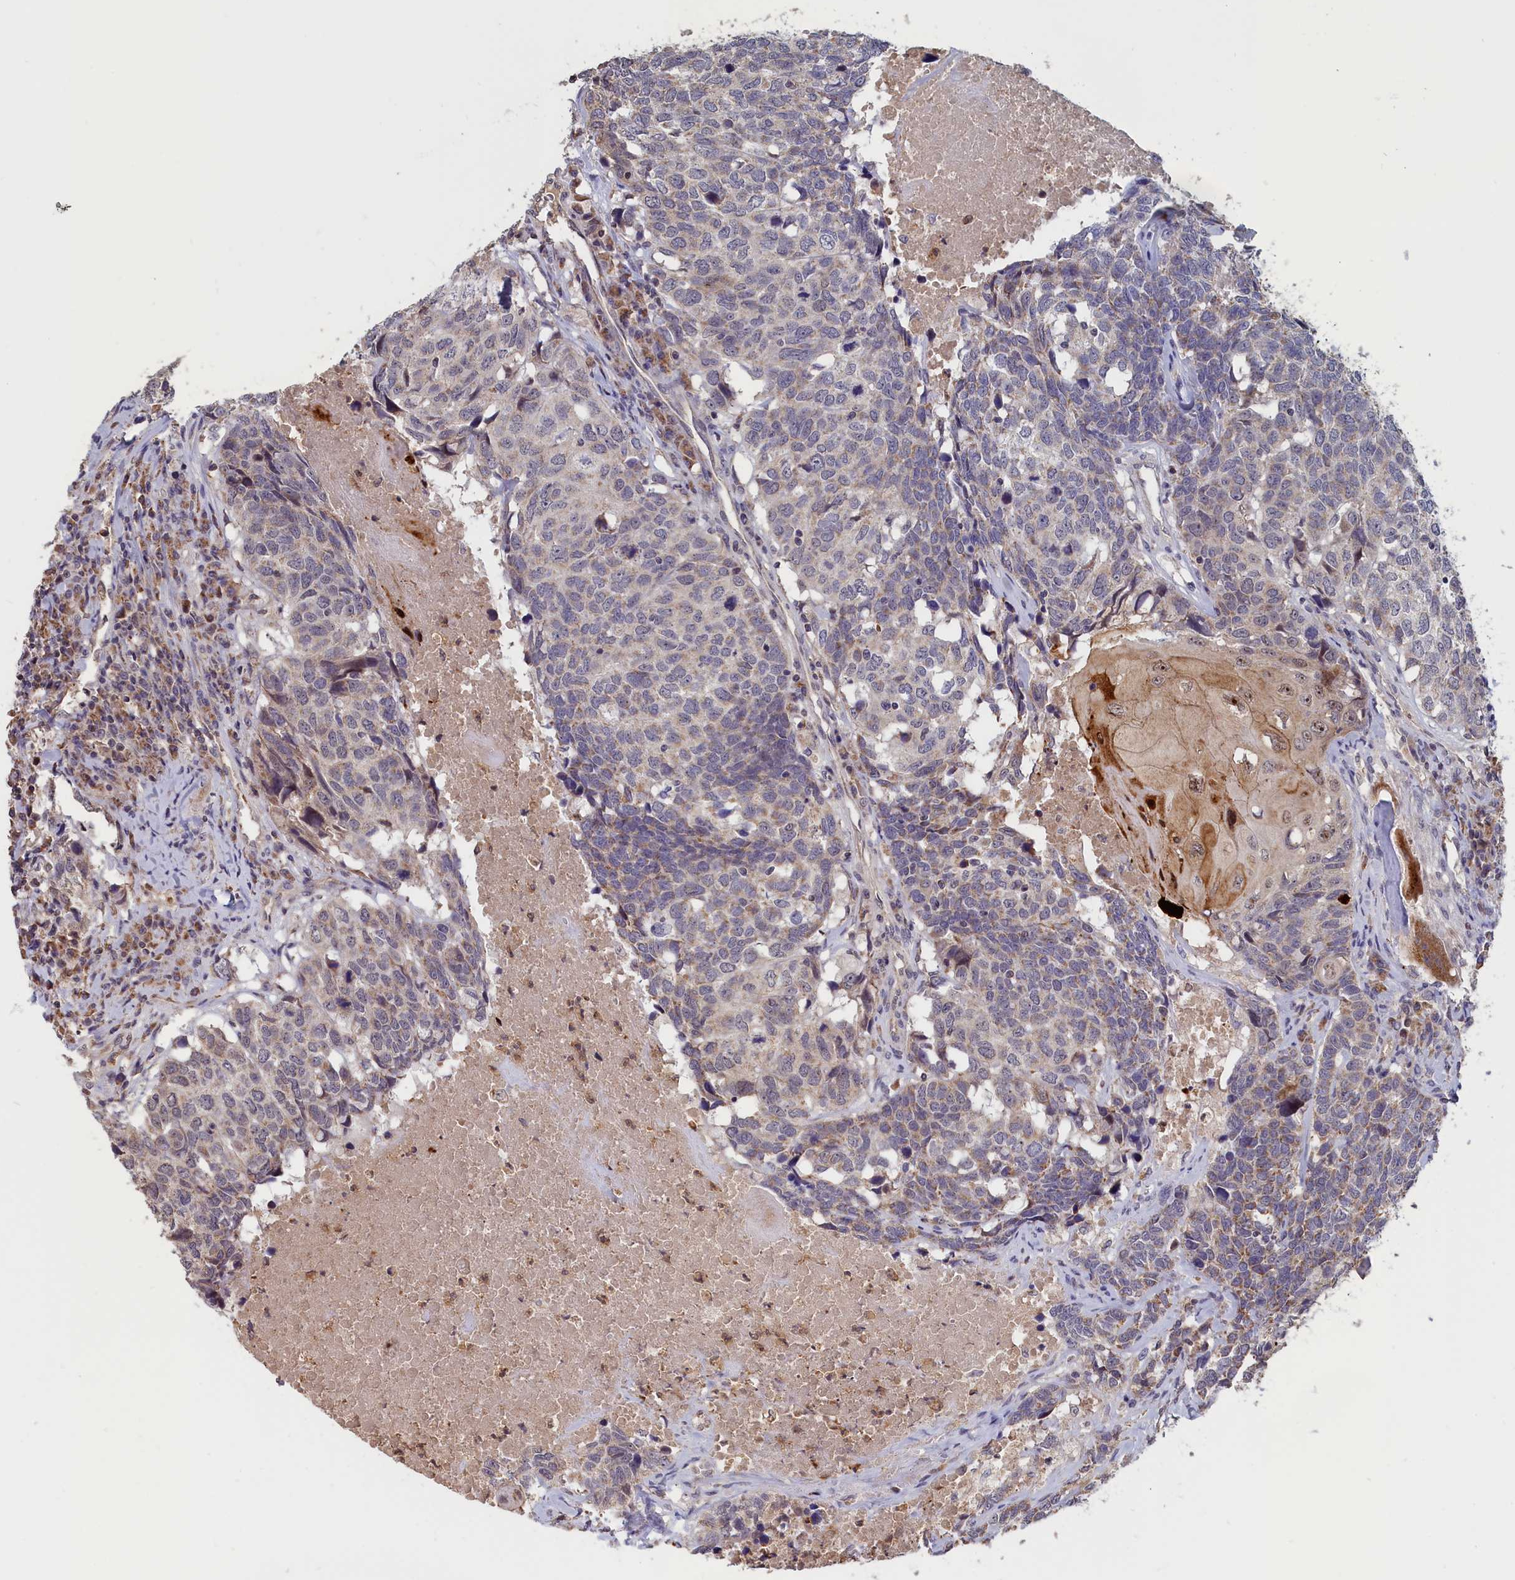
{"staining": {"intensity": "weak", "quantity": "25%-75%", "location": "cytoplasmic/membranous"}, "tissue": "head and neck cancer", "cell_type": "Tumor cells", "image_type": "cancer", "snomed": [{"axis": "morphology", "description": "Squamous cell carcinoma, NOS"}, {"axis": "topography", "description": "Head-Neck"}], "caption": "Immunohistochemistry of squamous cell carcinoma (head and neck) reveals low levels of weak cytoplasmic/membranous positivity in about 25%-75% of tumor cells.", "gene": "EPB41L4B", "patient": {"sex": "male", "age": 66}}